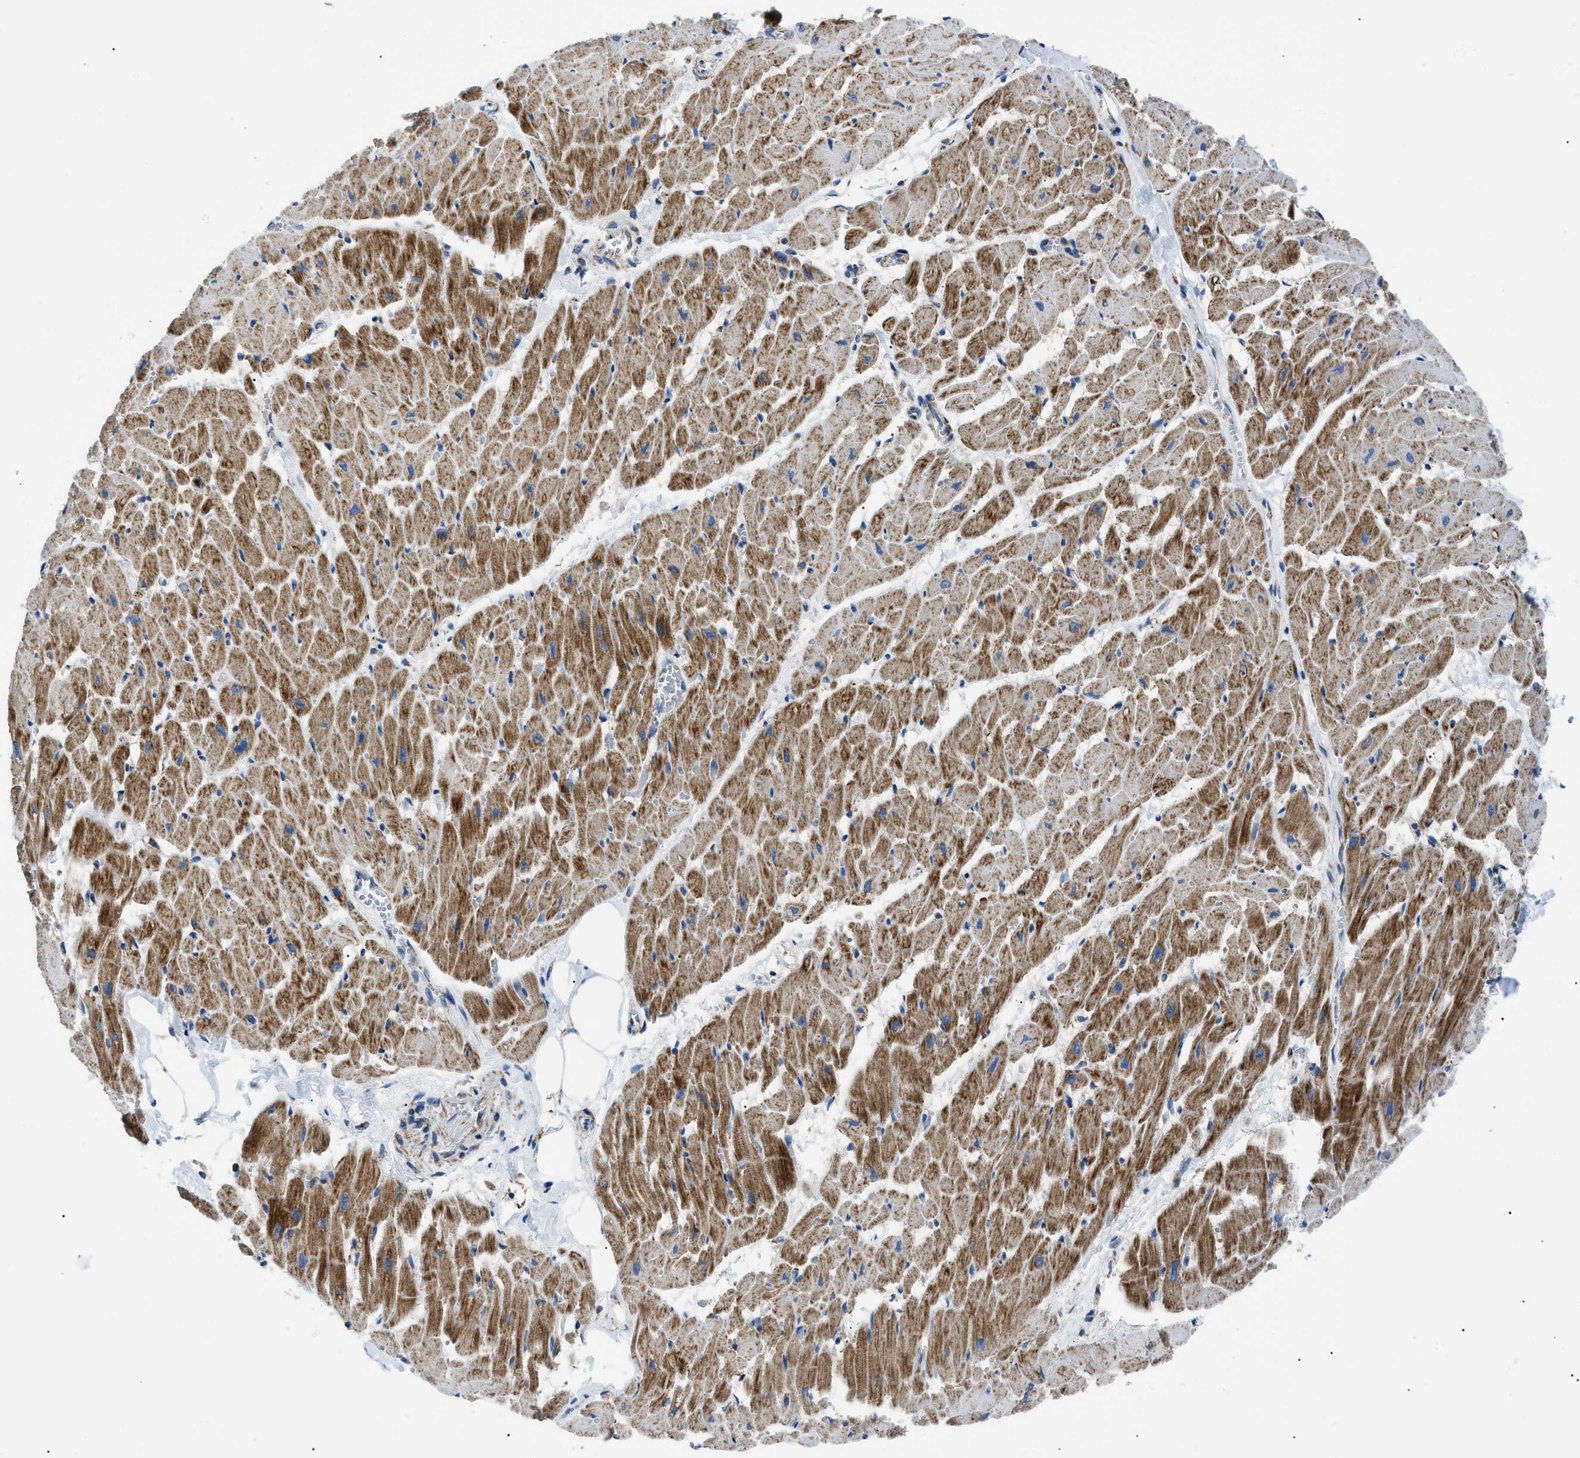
{"staining": {"intensity": "strong", "quantity": ">75%", "location": "cytoplasmic/membranous"}, "tissue": "heart muscle", "cell_type": "Cardiomyocytes", "image_type": "normal", "snomed": [{"axis": "morphology", "description": "Normal tissue, NOS"}, {"axis": "topography", "description": "Heart"}], "caption": "This micrograph demonstrates benign heart muscle stained with immunohistochemistry to label a protein in brown. The cytoplasmic/membranous of cardiomyocytes show strong positivity for the protein. Nuclei are counter-stained blue.", "gene": "PHB2", "patient": {"sex": "female", "age": 19}}